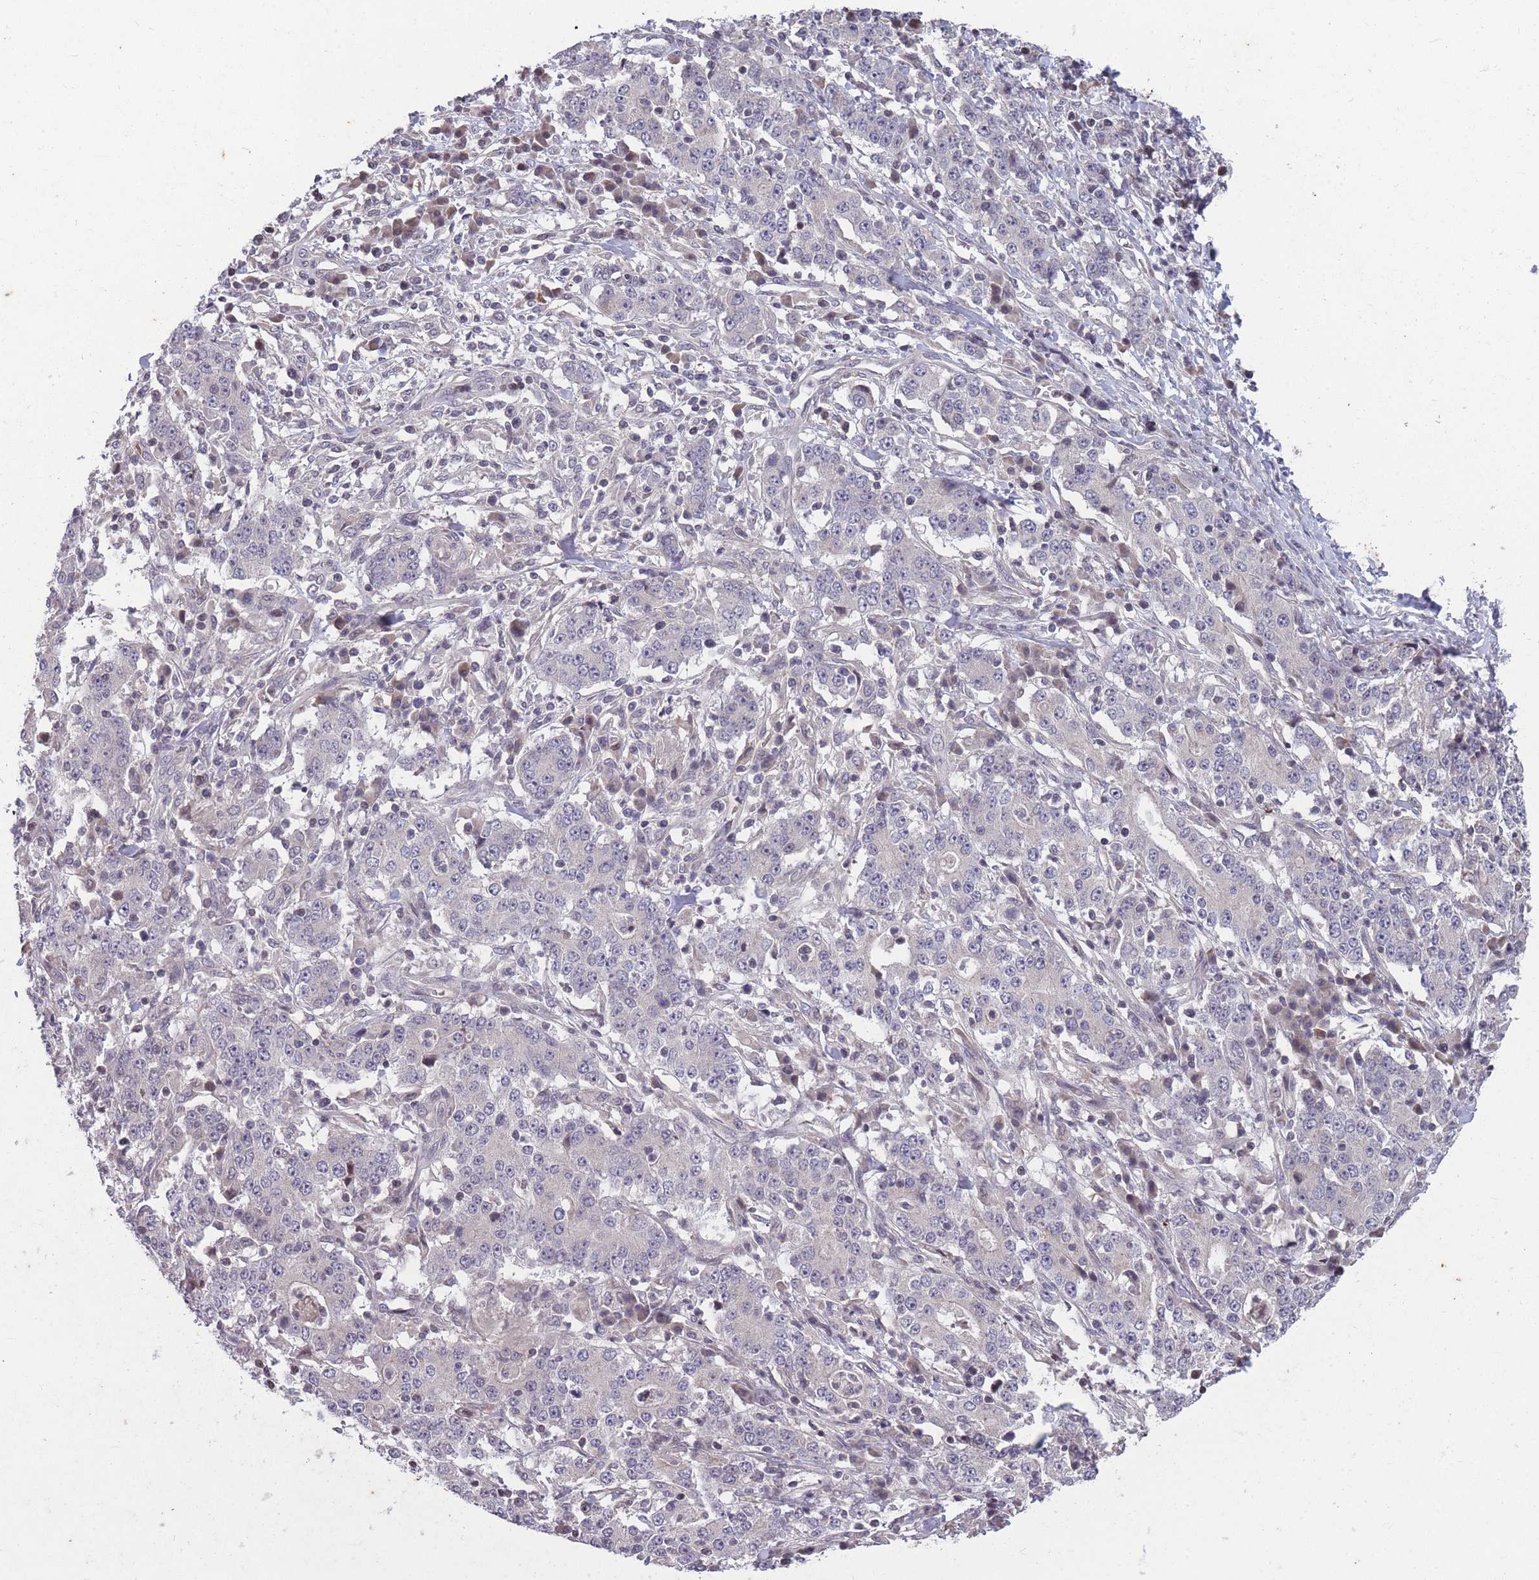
{"staining": {"intensity": "negative", "quantity": "none", "location": "none"}, "tissue": "stomach cancer", "cell_type": "Tumor cells", "image_type": "cancer", "snomed": [{"axis": "morphology", "description": "Normal tissue, NOS"}, {"axis": "morphology", "description": "Adenocarcinoma, NOS"}, {"axis": "topography", "description": "Stomach, upper"}, {"axis": "topography", "description": "Stomach"}], "caption": "High power microscopy histopathology image of an immunohistochemistry histopathology image of stomach cancer (adenocarcinoma), revealing no significant positivity in tumor cells.", "gene": "GGT5", "patient": {"sex": "male", "age": 59}}